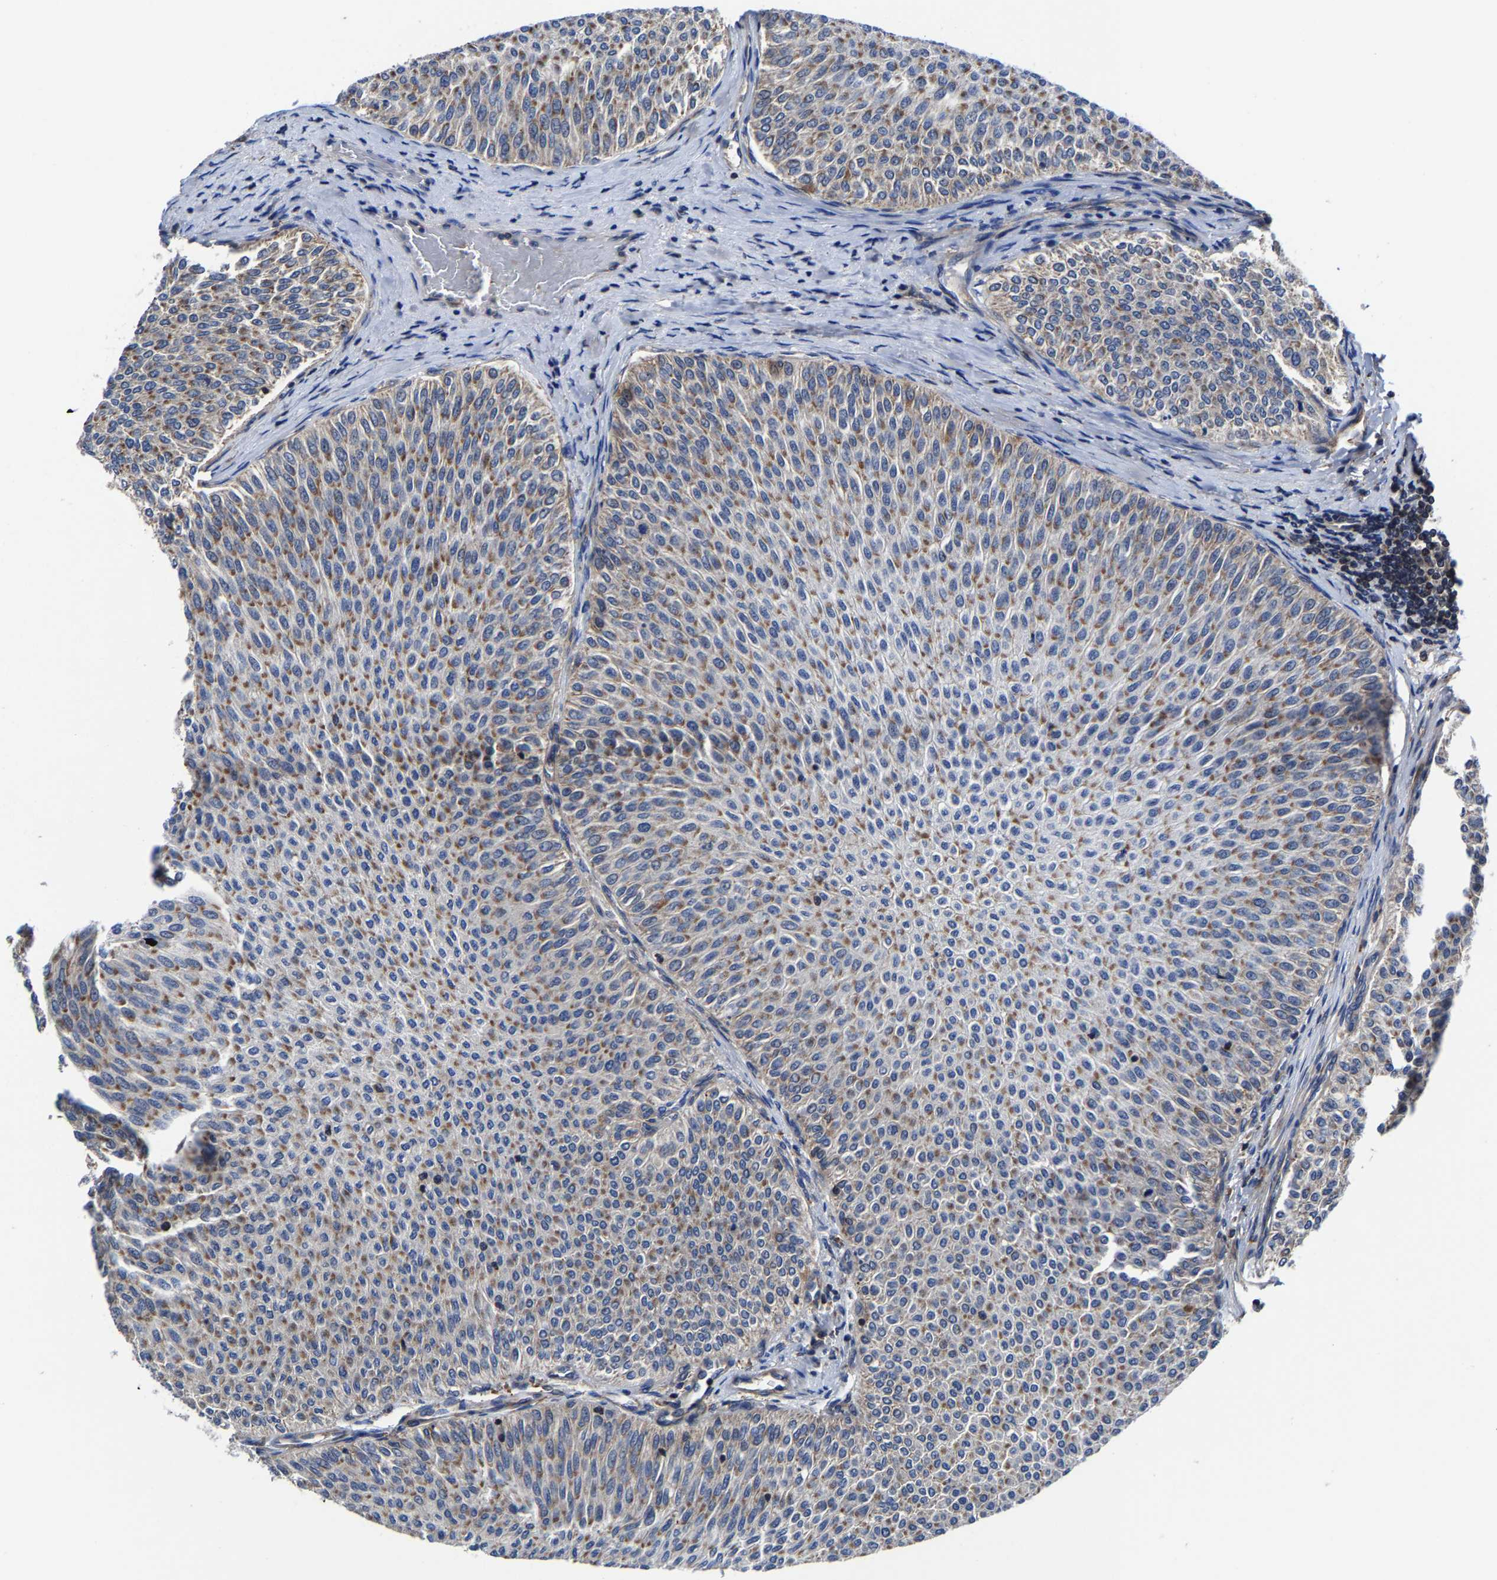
{"staining": {"intensity": "moderate", "quantity": ">75%", "location": "cytoplasmic/membranous"}, "tissue": "urothelial cancer", "cell_type": "Tumor cells", "image_type": "cancer", "snomed": [{"axis": "morphology", "description": "Urothelial carcinoma, Low grade"}, {"axis": "topography", "description": "Urinary bladder"}], "caption": "Human urothelial cancer stained for a protein (brown) exhibits moderate cytoplasmic/membranous positive expression in approximately >75% of tumor cells.", "gene": "PFKFB3", "patient": {"sex": "male", "age": 78}}